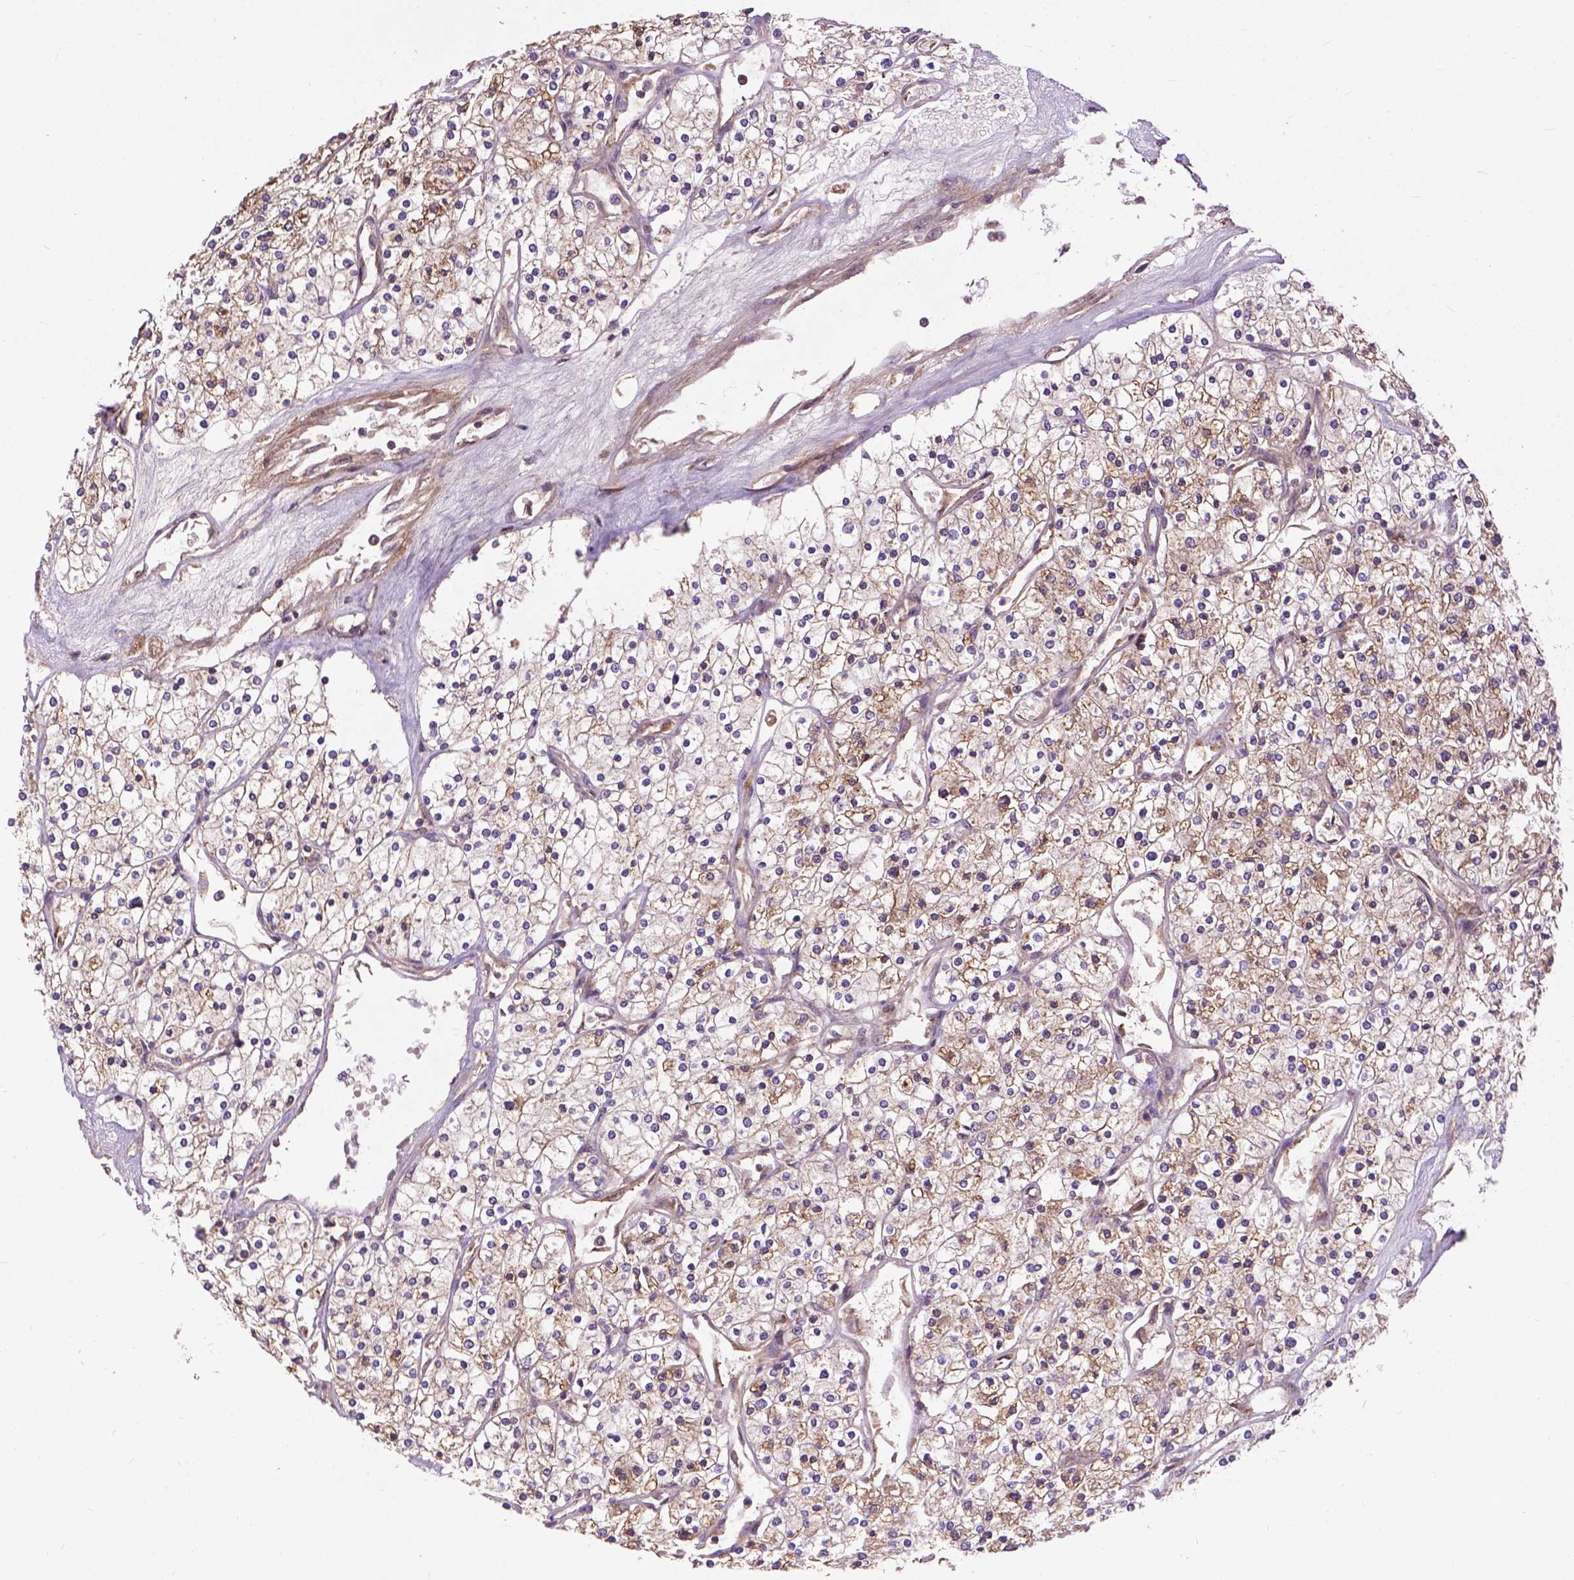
{"staining": {"intensity": "moderate", "quantity": "25%-75%", "location": "cytoplasmic/membranous"}, "tissue": "renal cancer", "cell_type": "Tumor cells", "image_type": "cancer", "snomed": [{"axis": "morphology", "description": "Adenocarcinoma, NOS"}, {"axis": "topography", "description": "Kidney"}], "caption": "Renal adenocarcinoma stained for a protein reveals moderate cytoplasmic/membranous positivity in tumor cells.", "gene": "ZNF616", "patient": {"sex": "male", "age": 80}}